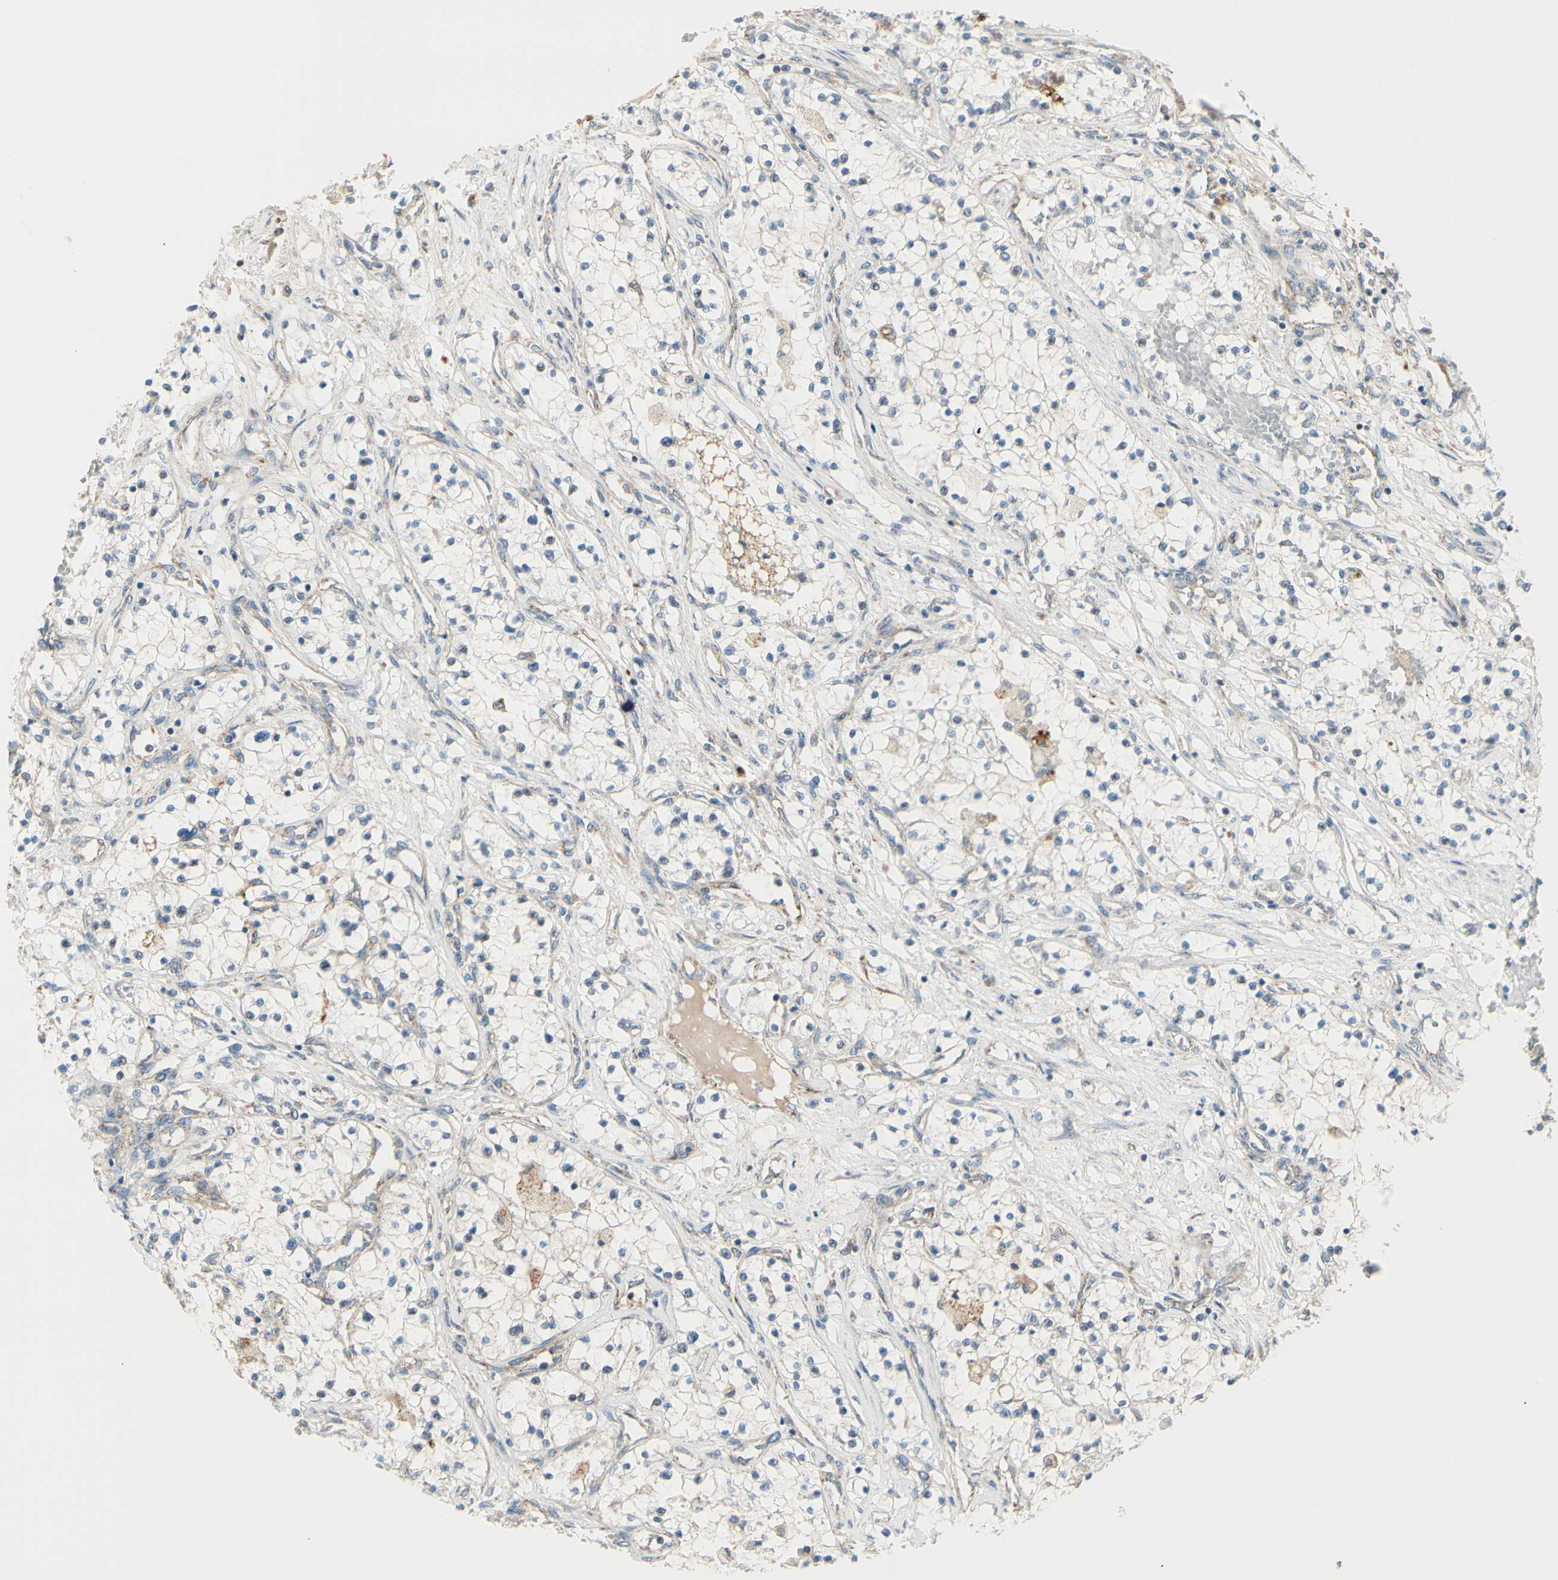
{"staining": {"intensity": "weak", "quantity": ">75%", "location": "cytoplasmic/membranous"}, "tissue": "renal cancer", "cell_type": "Tumor cells", "image_type": "cancer", "snomed": [{"axis": "morphology", "description": "Adenocarcinoma, NOS"}, {"axis": "topography", "description": "Kidney"}], "caption": "High-power microscopy captured an IHC micrograph of renal cancer, revealing weak cytoplasmic/membranous staining in approximately >75% of tumor cells. Nuclei are stained in blue.", "gene": "EPHA3", "patient": {"sex": "male", "age": 68}}